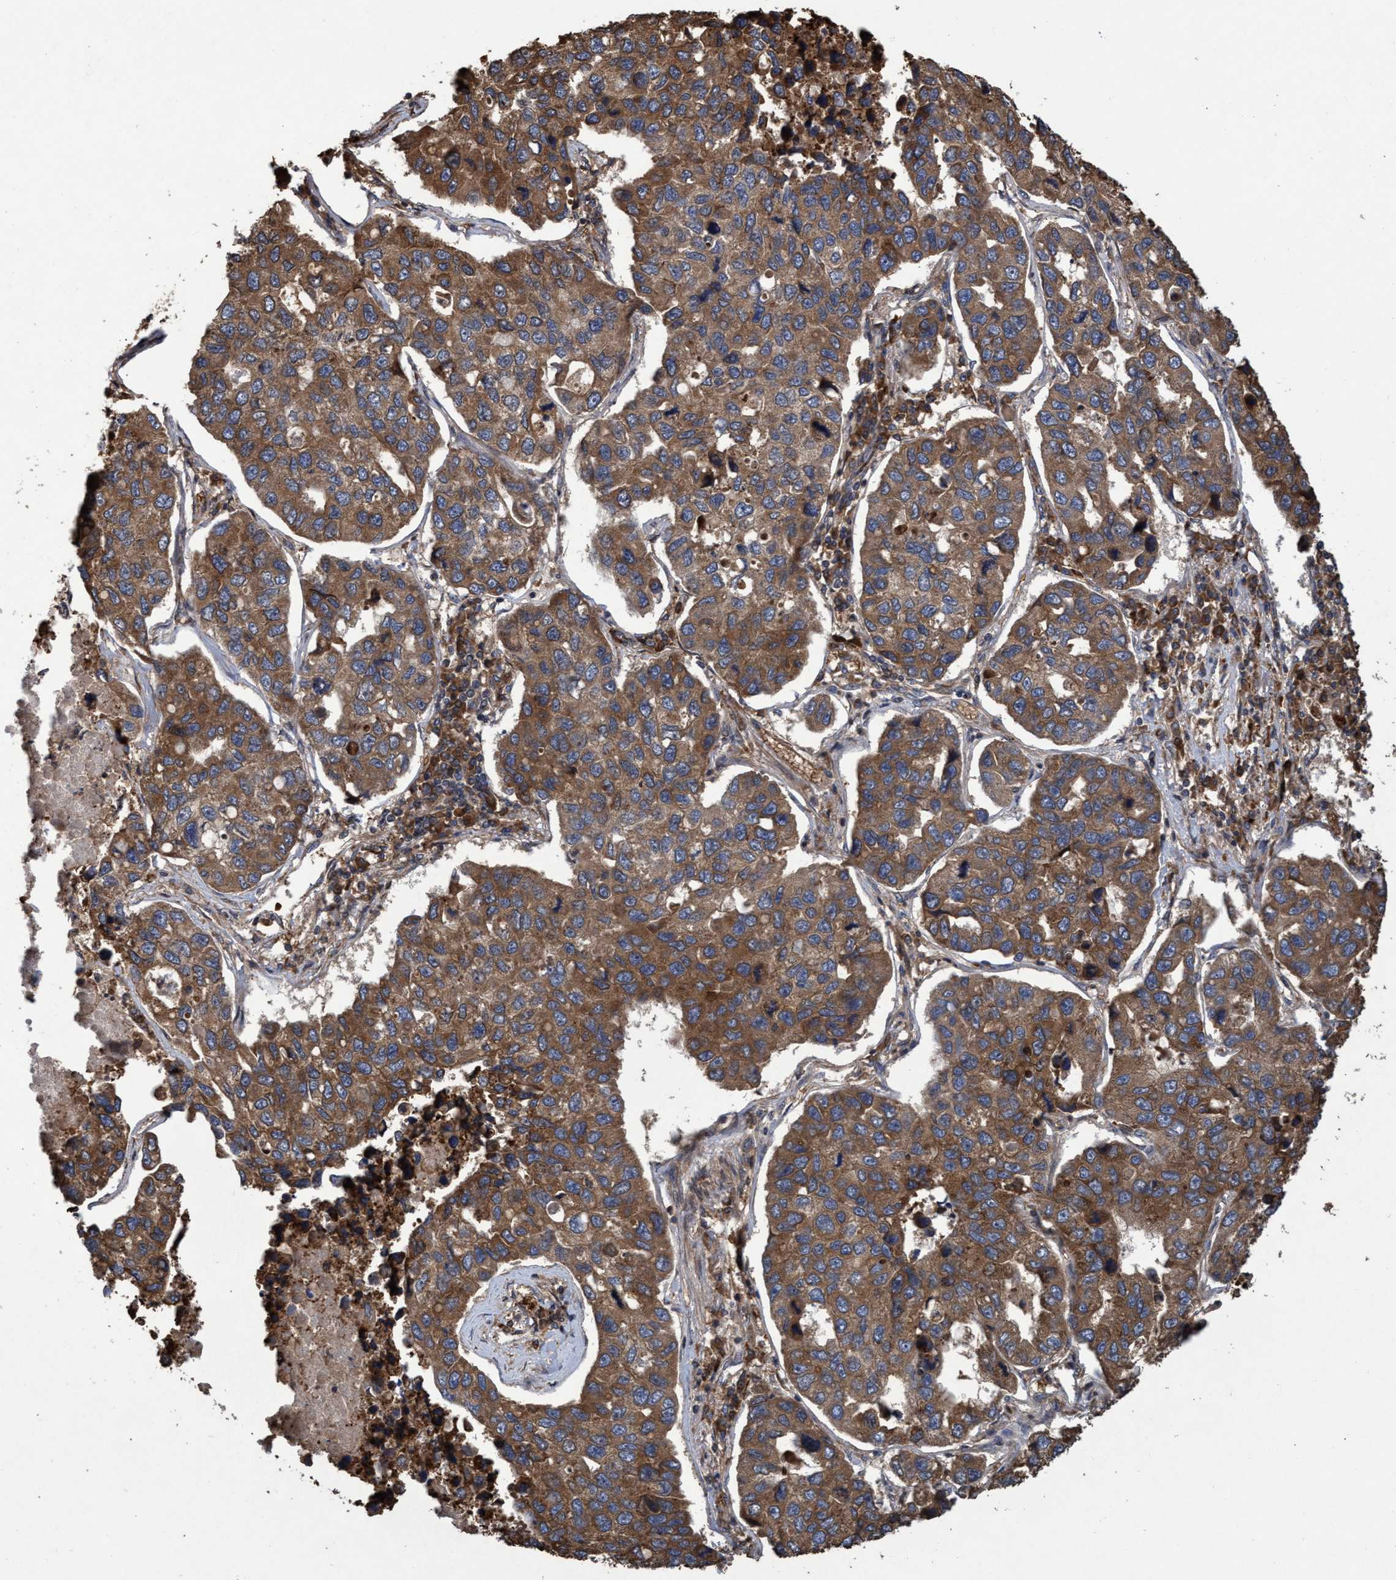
{"staining": {"intensity": "strong", "quantity": ">75%", "location": "cytoplasmic/membranous"}, "tissue": "lung cancer", "cell_type": "Tumor cells", "image_type": "cancer", "snomed": [{"axis": "morphology", "description": "Adenocarcinoma, NOS"}, {"axis": "topography", "description": "Lung"}], "caption": "Immunohistochemical staining of lung cancer (adenocarcinoma) shows high levels of strong cytoplasmic/membranous protein staining in approximately >75% of tumor cells.", "gene": "CHMP6", "patient": {"sex": "male", "age": 64}}